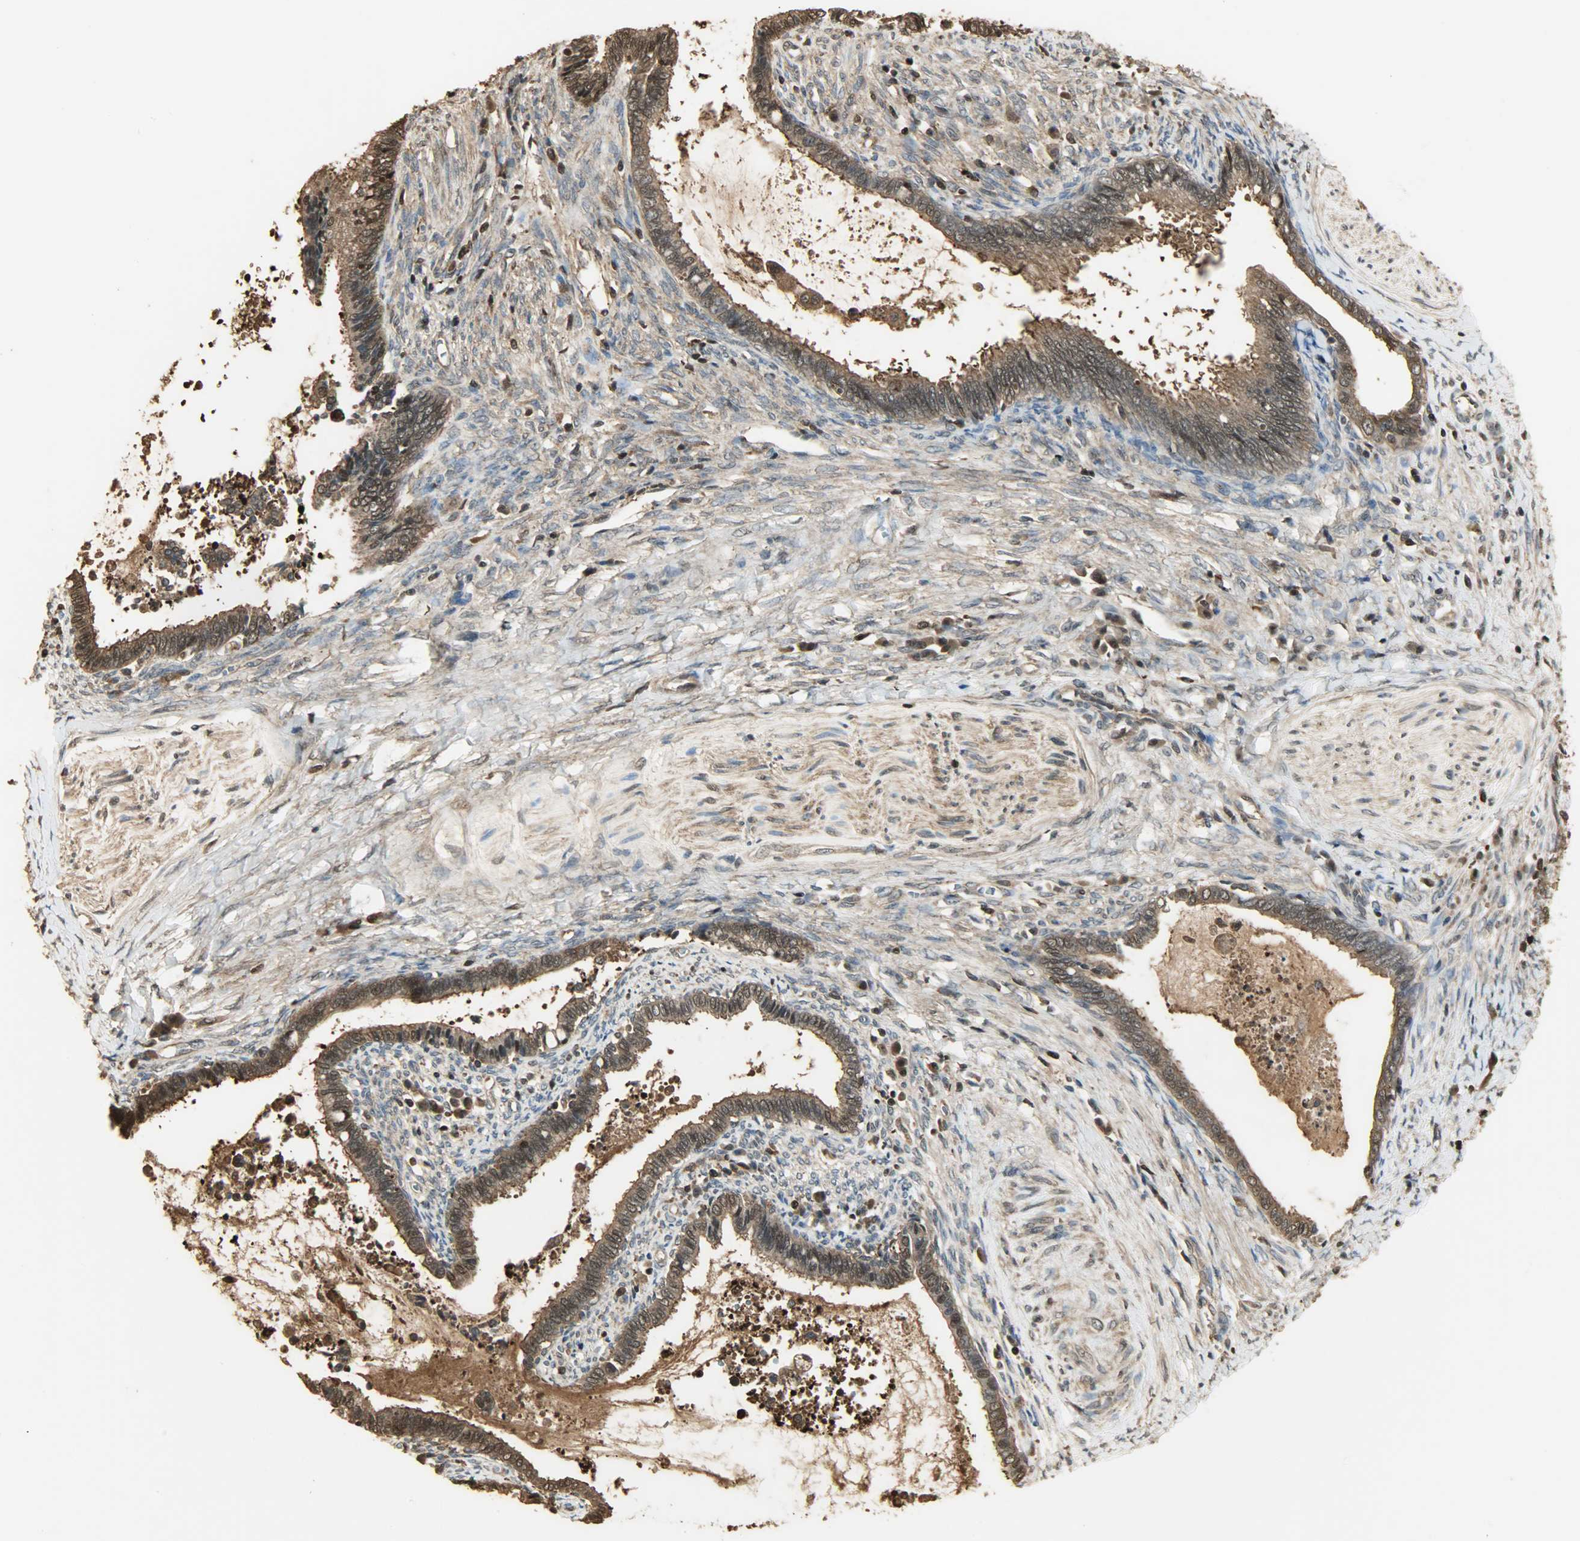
{"staining": {"intensity": "moderate", "quantity": ">75%", "location": "cytoplasmic/membranous,nuclear"}, "tissue": "cervical cancer", "cell_type": "Tumor cells", "image_type": "cancer", "snomed": [{"axis": "morphology", "description": "Adenocarcinoma, NOS"}, {"axis": "topography", "description": "Cervix"}], "caption": "Protein staining of cervical adenocarcinoma tissue displays moderate cytoplasmic/membranous and nuclear positivity in approximately >75% of tumor cells.", "gene": "YWHAZ", "patient": {"sex": "female", "age": 44}}